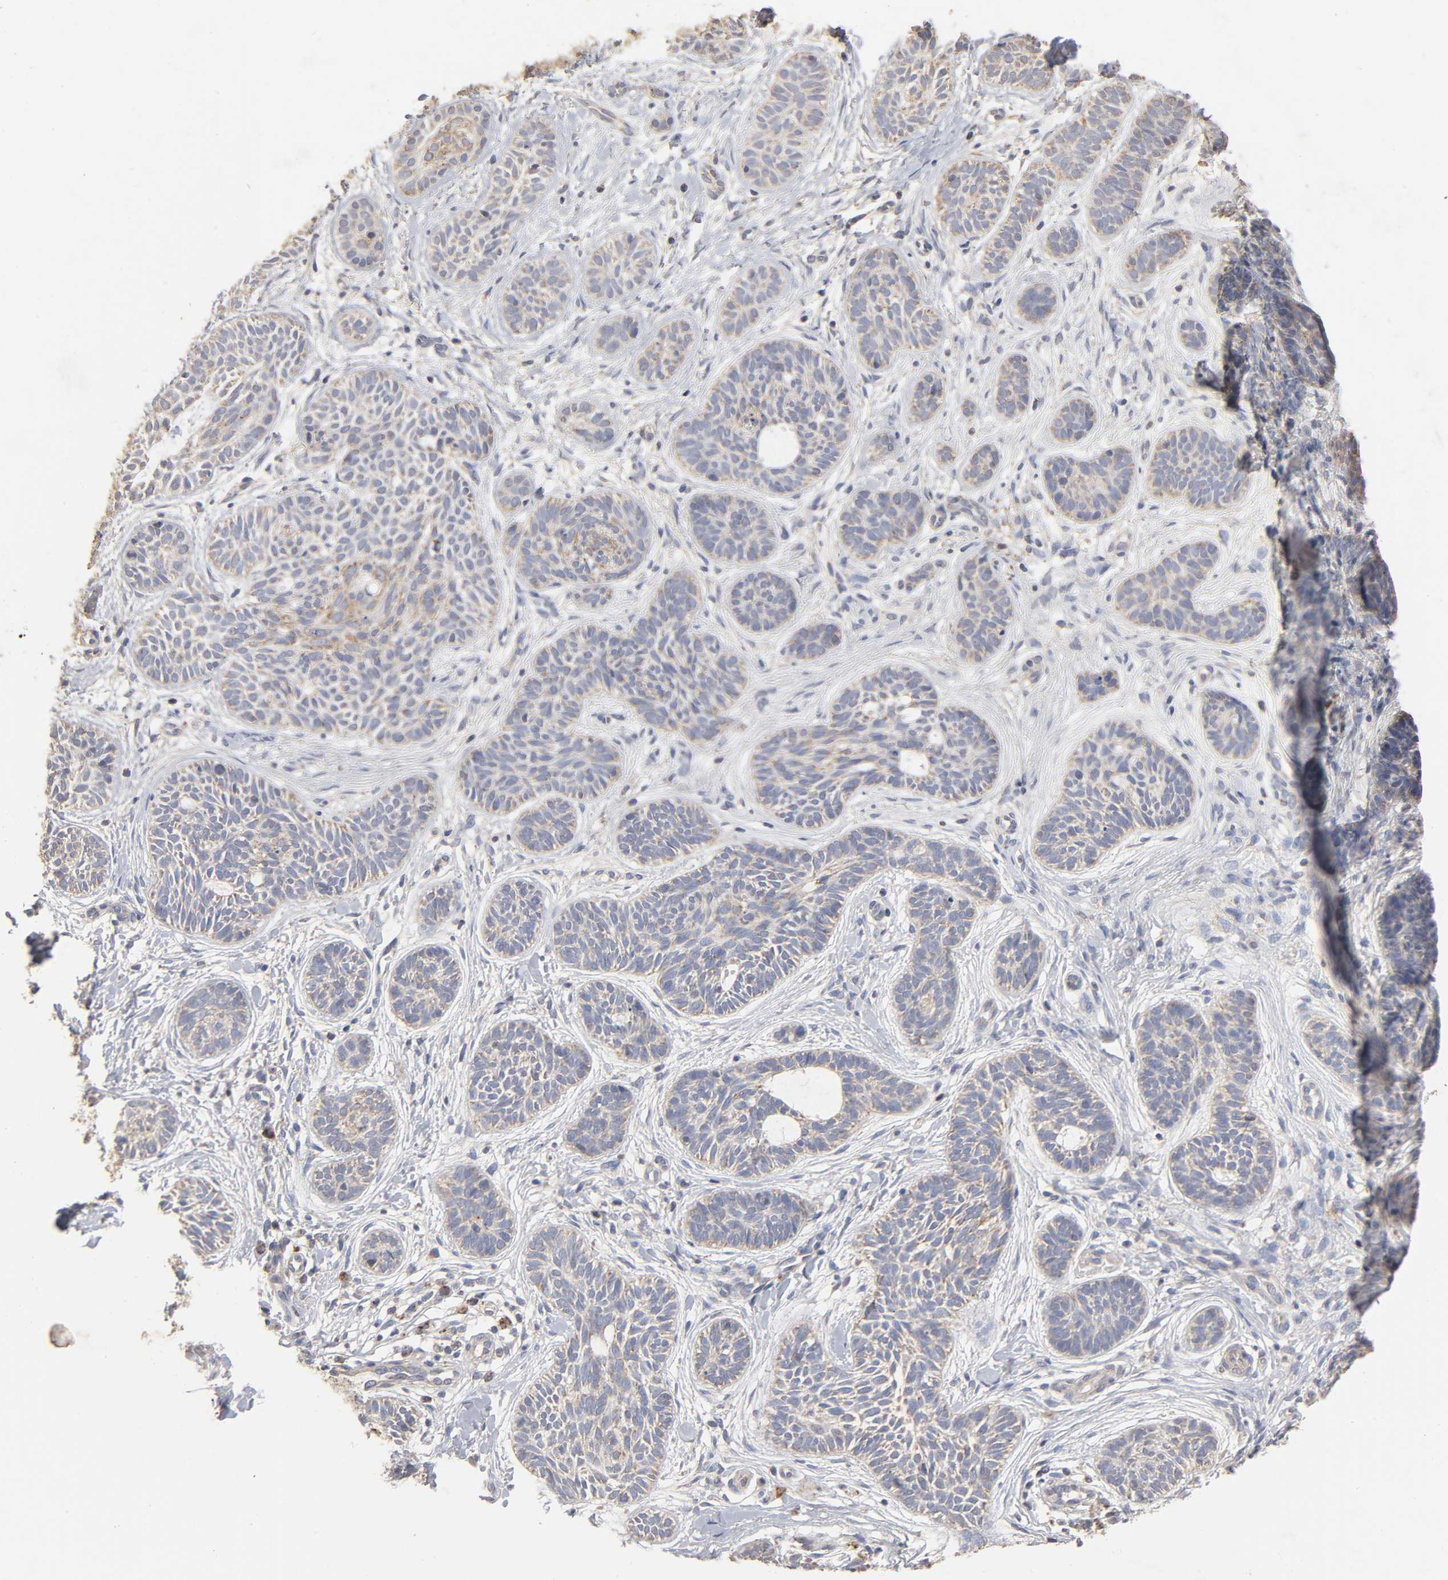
{"staining": {"intensity": "weak", "quantity": ">75%", "location": "cytoplasmic/membranous"}, "tissue": "skin cancer", "cell_type": "Tumor cells", "image_type": "cancer", "snomed": [{"axis": "morphology", "description": "Normal tissue, NOS"}, {"axis": "morphology", "description": "Basal cell carcinoma"}, {"axis": "topography", "description": "Skin"}], "caption": "The photomicrograph reveals a brown stain indicating the presence of a protein in the cytoplasmic/membranous of tumor cells in skin cancer (basal cell carcinoma).", "gene": "CYCS", "patient": {"sex": "male", "age": 63}}